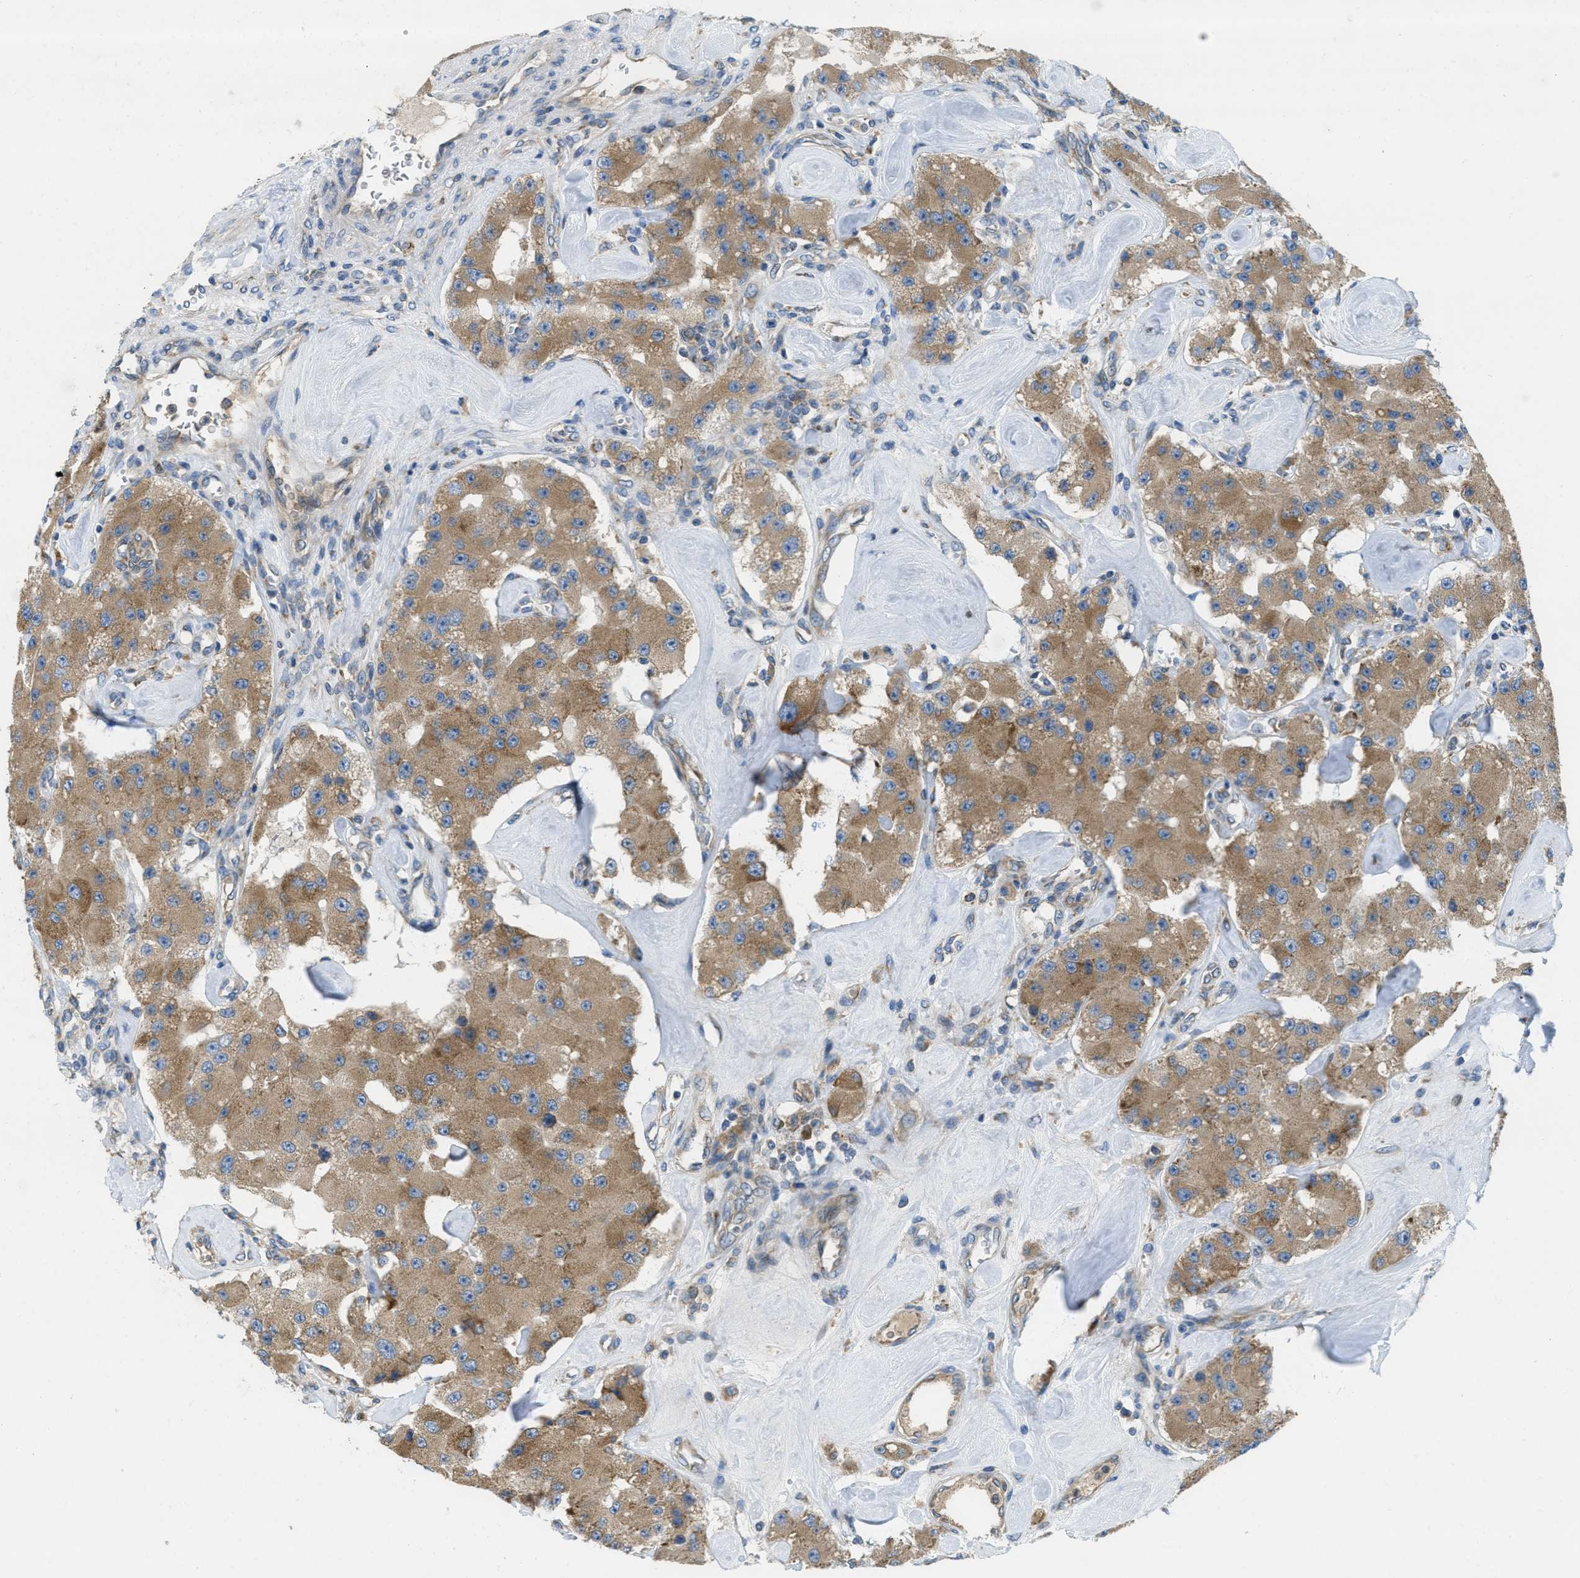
{"staining": {"intensity": "moderate", "quantity": ">75%", "location": "cytoplasmic/membranous"}, "tissue": "carcinoid", "cell_type": "Tumor cells", "image_type": "cancer", "snomed": [{"axis": "morphology", "description": "Carcinoid, malignant, NOS"}, {"axis": "topography", "description": "Pancreas"}], "caption": "Malignant carcinoid stained for a protein displays moderate cytoplasmic/membranous positivity in tumor cells.", "gene": "SSR1", "patient": {"sex": "male", "age": 41}}